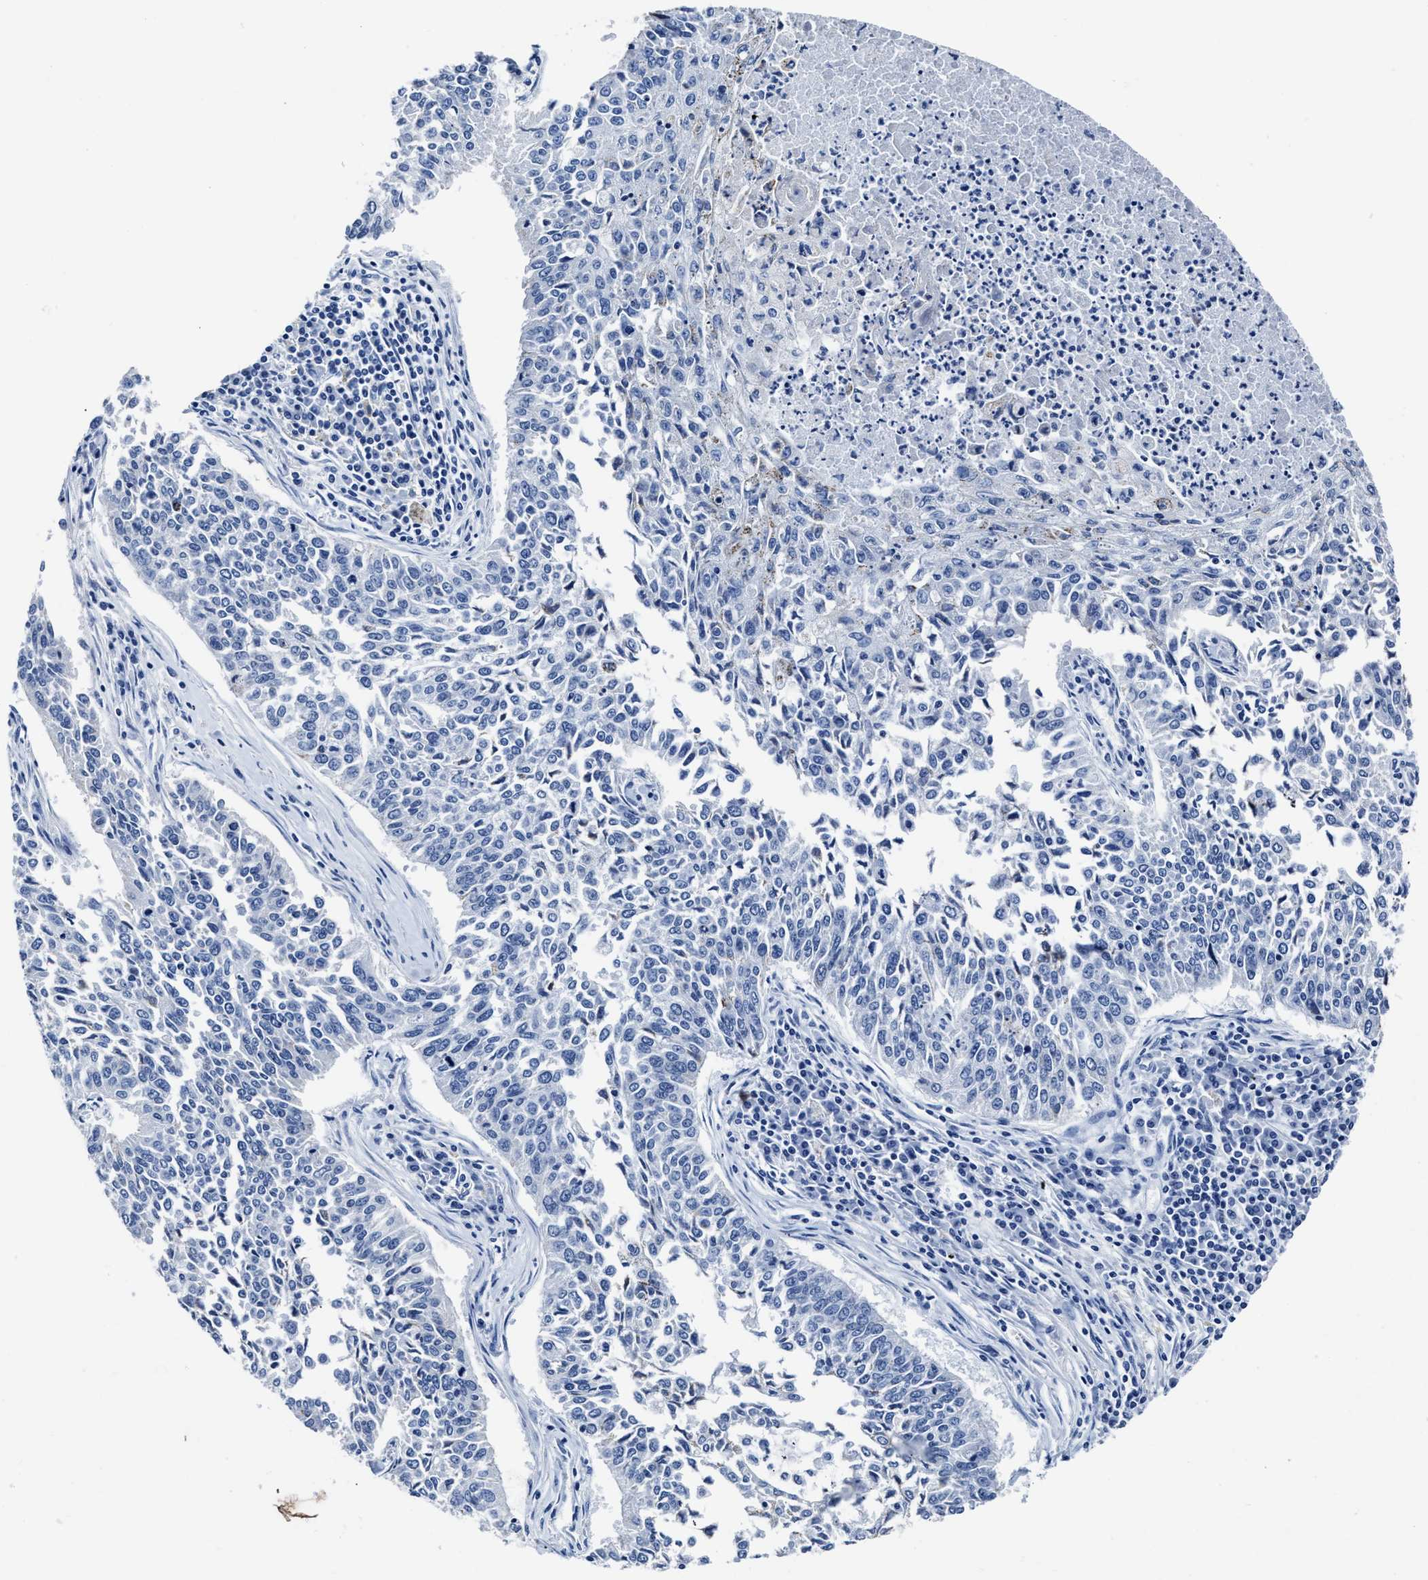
{"staining": {"intensity": "negative", "quantity": "none", "location": "none"}, "tissue": "lung cancer", "cell_type": "Tumor cells", "image_type": "cancer", "snomed": [{"axis": "morphology", "description": "Normal tissue, NOS"}, {"axis": "morphology", "description": "Squamous cell carcinoma, NOS"}, {"axis": "topography", "description": "Cartilage tissue"}, {"axis": "topography", "description": "Bronchus"}, {"axis": "topography", "description": "Lung"}], "caption": "A high-resolution micrograph shows immunohistochemistry staining of lung cancer, which displays no significant expression in tumor cells.", "gene": "KCNMB3", "patient": {"sex": "female", "age": 49}}